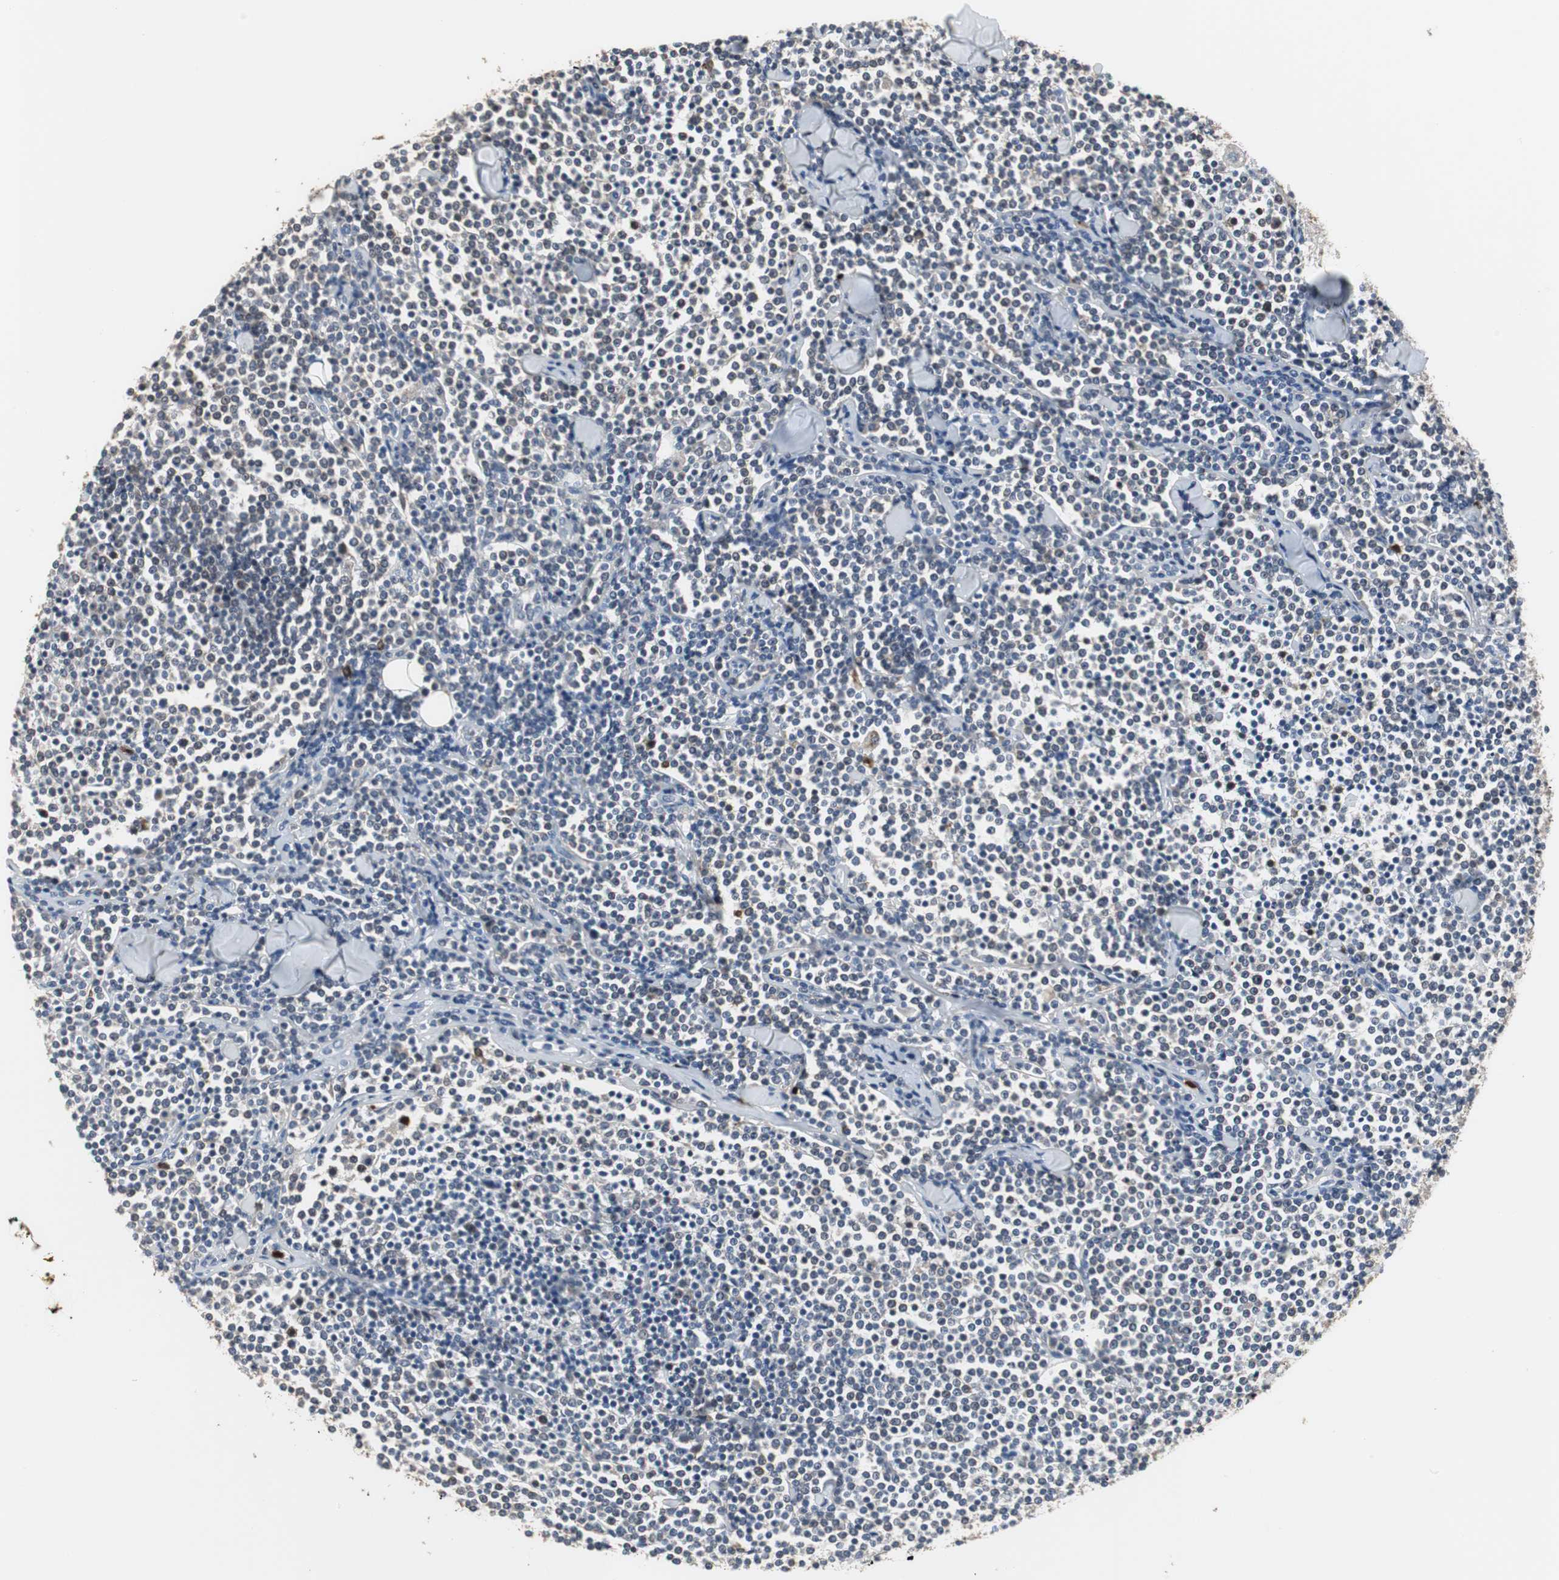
{"staining": {"intensity": "negative", "quantity": "none", "location": "none"}, "tissue": "lymphoma", "cell_type": "Tumor cells", "image_type": "cancer", "snomed": [{"axis": "morphology", "description": "Malignant lymphoma, non-Hodgkin's type, Low grade"}, {"axis": "topography", "description": "Soft tissue"}], "caption": "Tumor cells show no significant staining in malignant lymphoma, non-Hodgkin's type (low-grade). (DAB immunohistochemistry with hematoxylin counter stain).", "gene": "NCF2", "patient": {"sex": "male", "age": 92}}